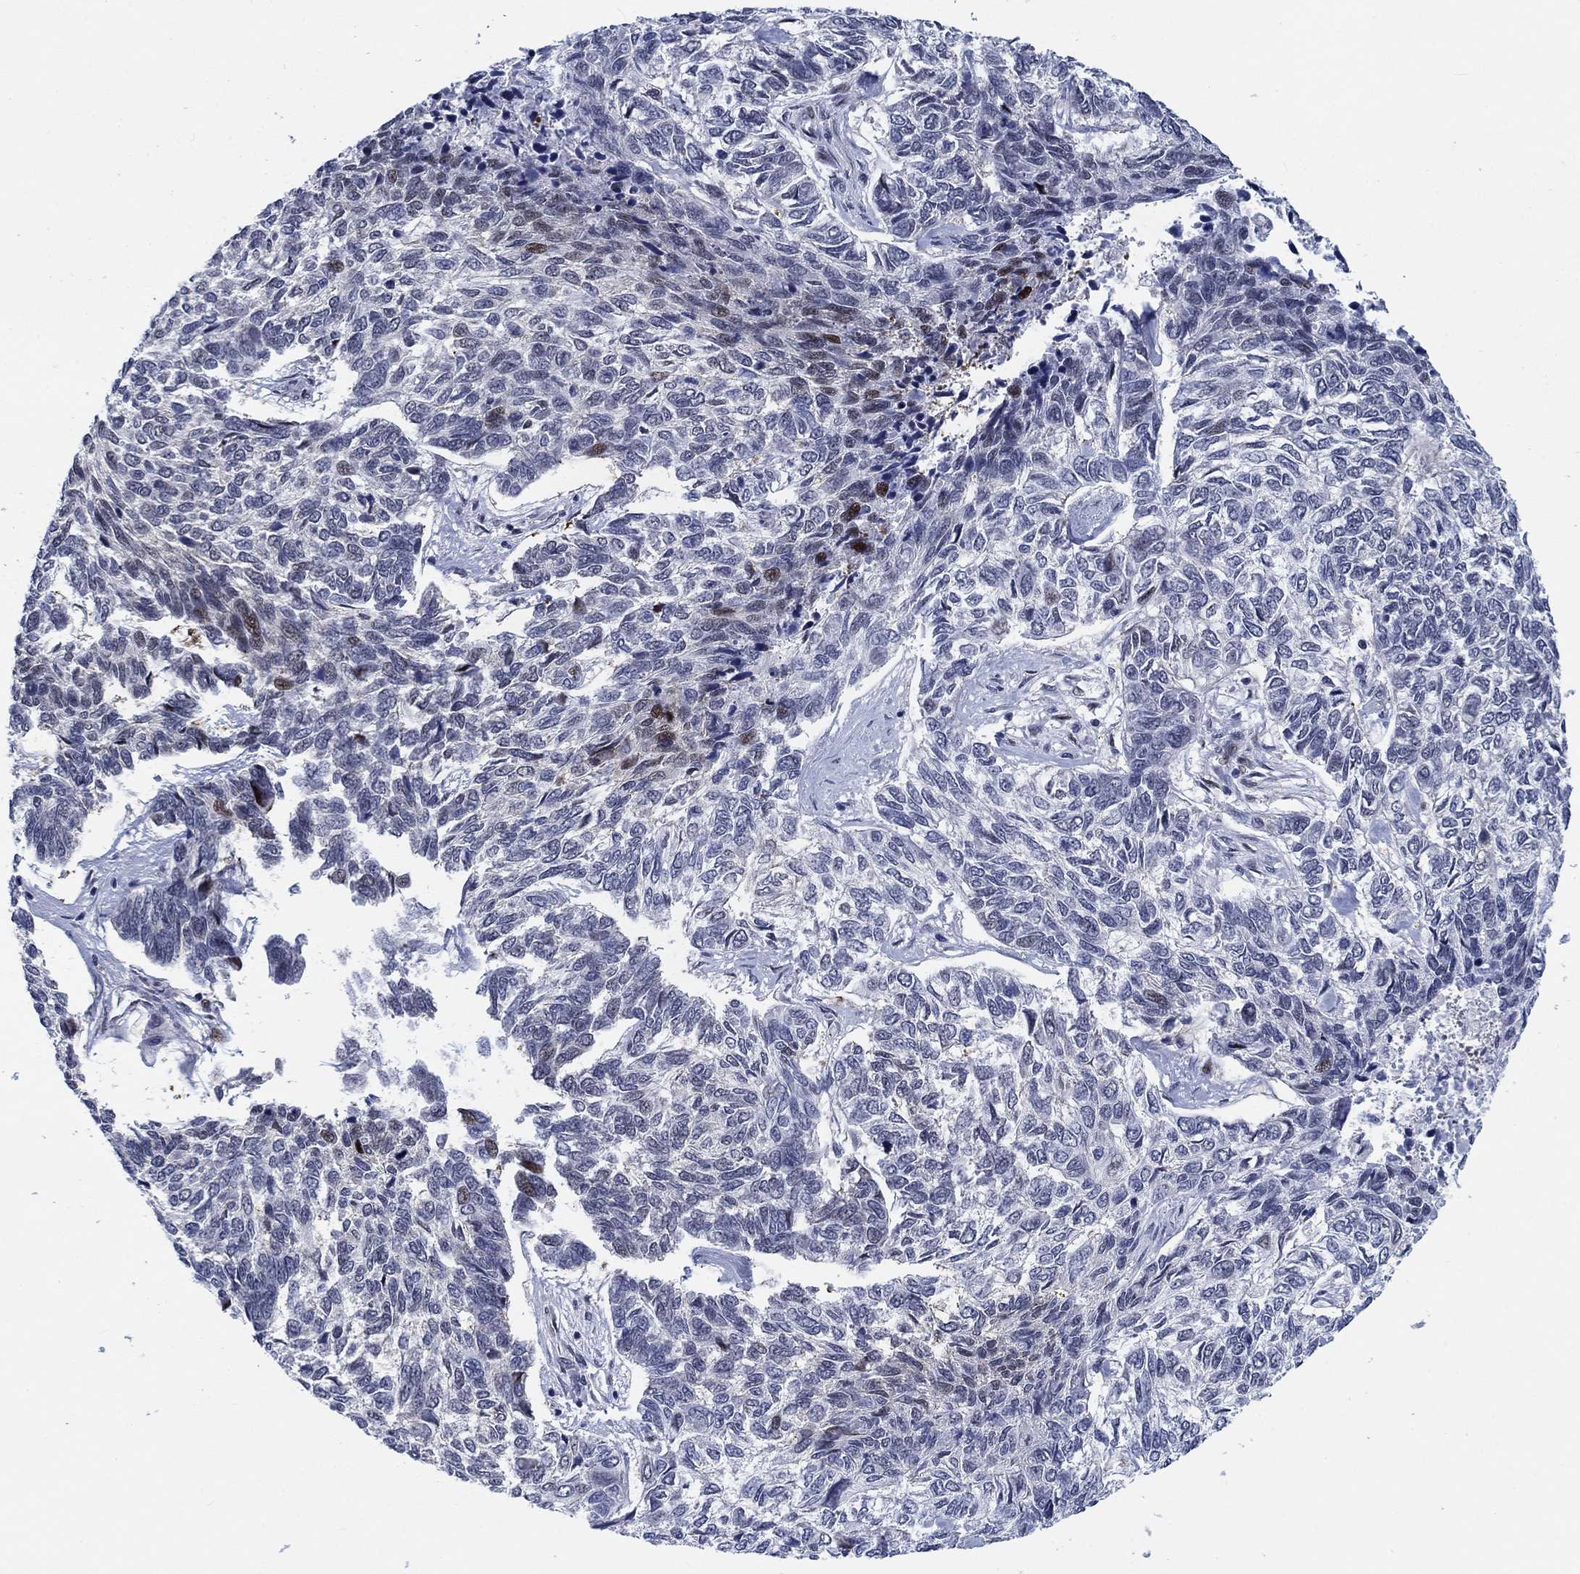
{"staining": {"intensity": "moderate", "quantity": "<25%", "location": "nuclear"}, "tissue": "skin cancer", "cell_type": "Tumor cells", "image_type": "cancer", "snomed": [{"axis": "morphology", "description": "Basal cell carcinoma"}, {"axis": "topography", "description": "Skin"}], "caption": "High-power microscopy captured an immunohistochemistry histopathology image of skin cancer (basal cell carcinoma), revealing moderate nuclear staining in approximately <25% of tumor cells.", "gene": "NEU3", "patient": {"sex": "female", "age": 65}}